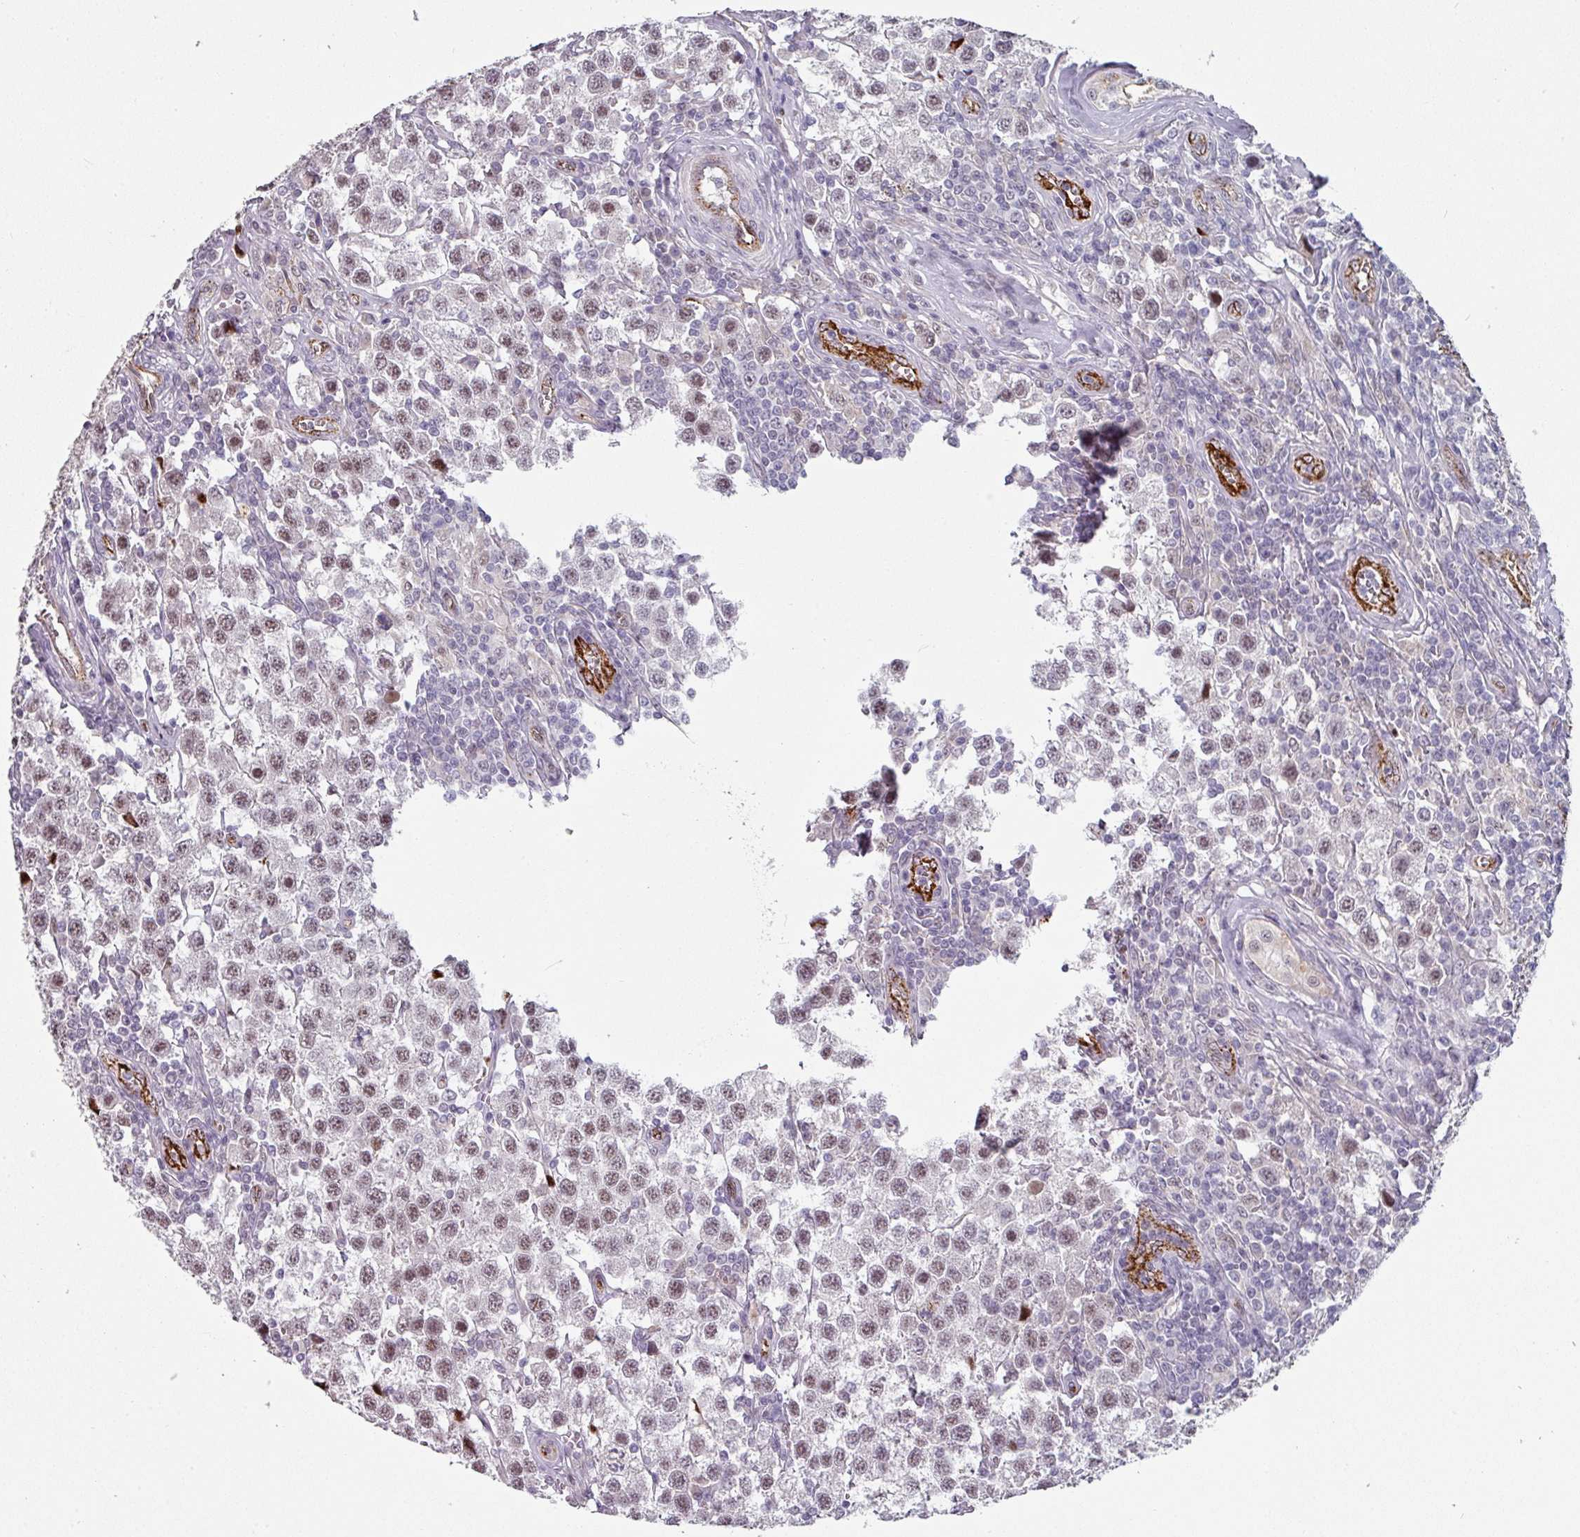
{"staining": {"intensity": "moderate", "quantity": "25%-75%", "location": "nuclear"}, "tissue": "testis cancer", "cell_type": "Tumor cells", "image_type": "cancer", "snomed": [{"axis": "morphology", "description": "Seminoma, NOS"}, {"axis": "topography", "description": "Testis"}], "caption": "Human testis cancer stained for a protein (brown) reveals moderate nuclear positive positivity in approximately 25%-75% of tumor cells.", "gene": "SIDT2", "patient": {"sex": "male", "age": 34}}